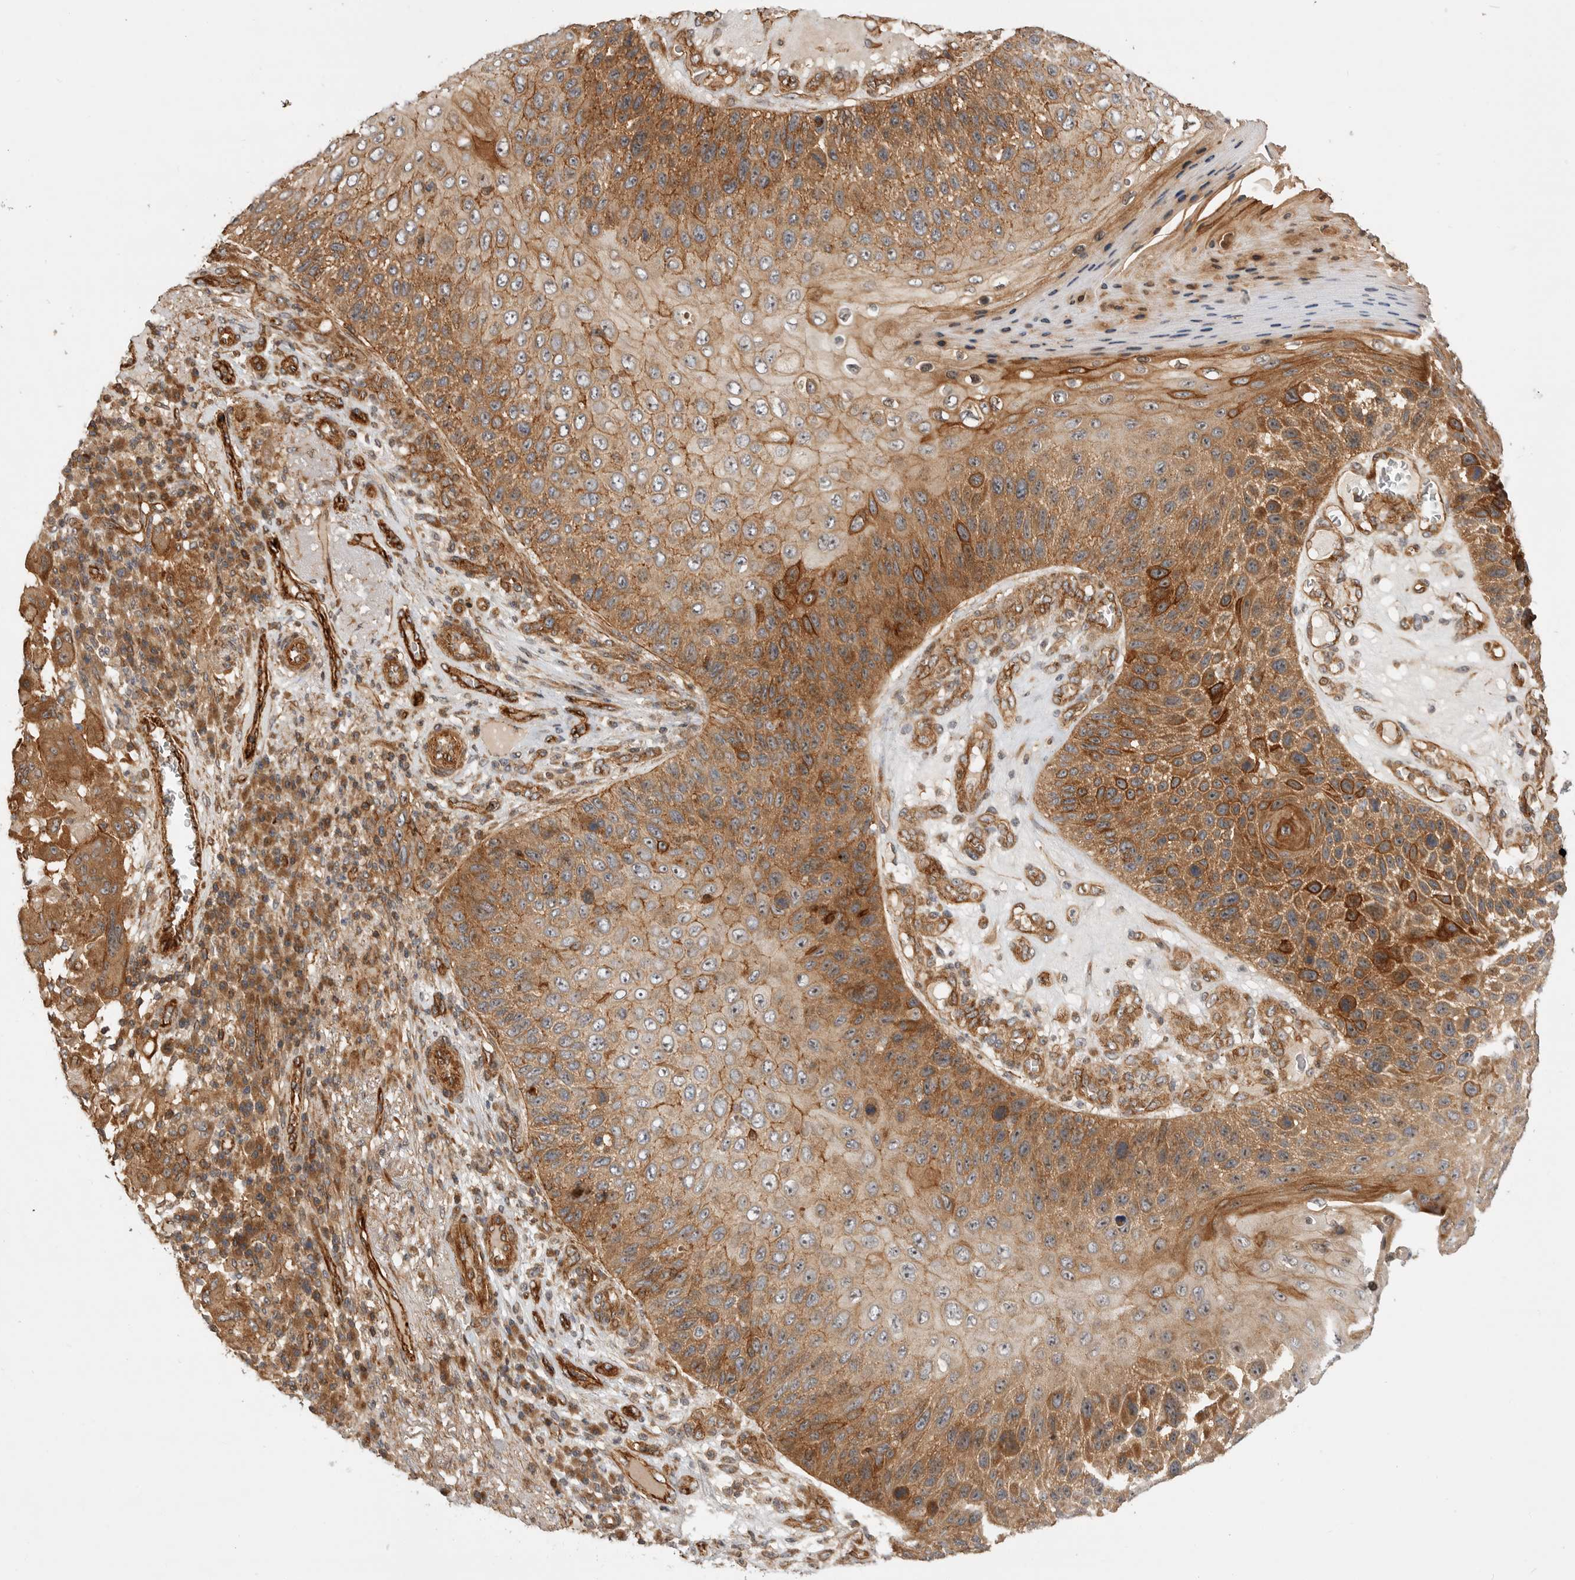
{"staining": {"intensity": "strong", "quantity": ">75%", "location": "cytoplasmic/membranous"}, "tissue": "skin cancer", "cell_type": "Tumor cells", "image_type": "cancer", "snomed": [{"axis": "morphology", "description": "Squamous cell carcinoma, NOS"}, {"axis": "topography", "description": "Skin"}], "caption": "Strong cytoplasmic/membranous protein staining is identified in approximately >75% of tumor cells in skin cancer (squamous cell carcinoma). The protein of interest is stained brown, and the nuclei are stained in blue (DAB IHC with brightfield microscopy, high magnification).", "gene": "GPATCH2", "patient": {"sex": "female", "age": 88}}